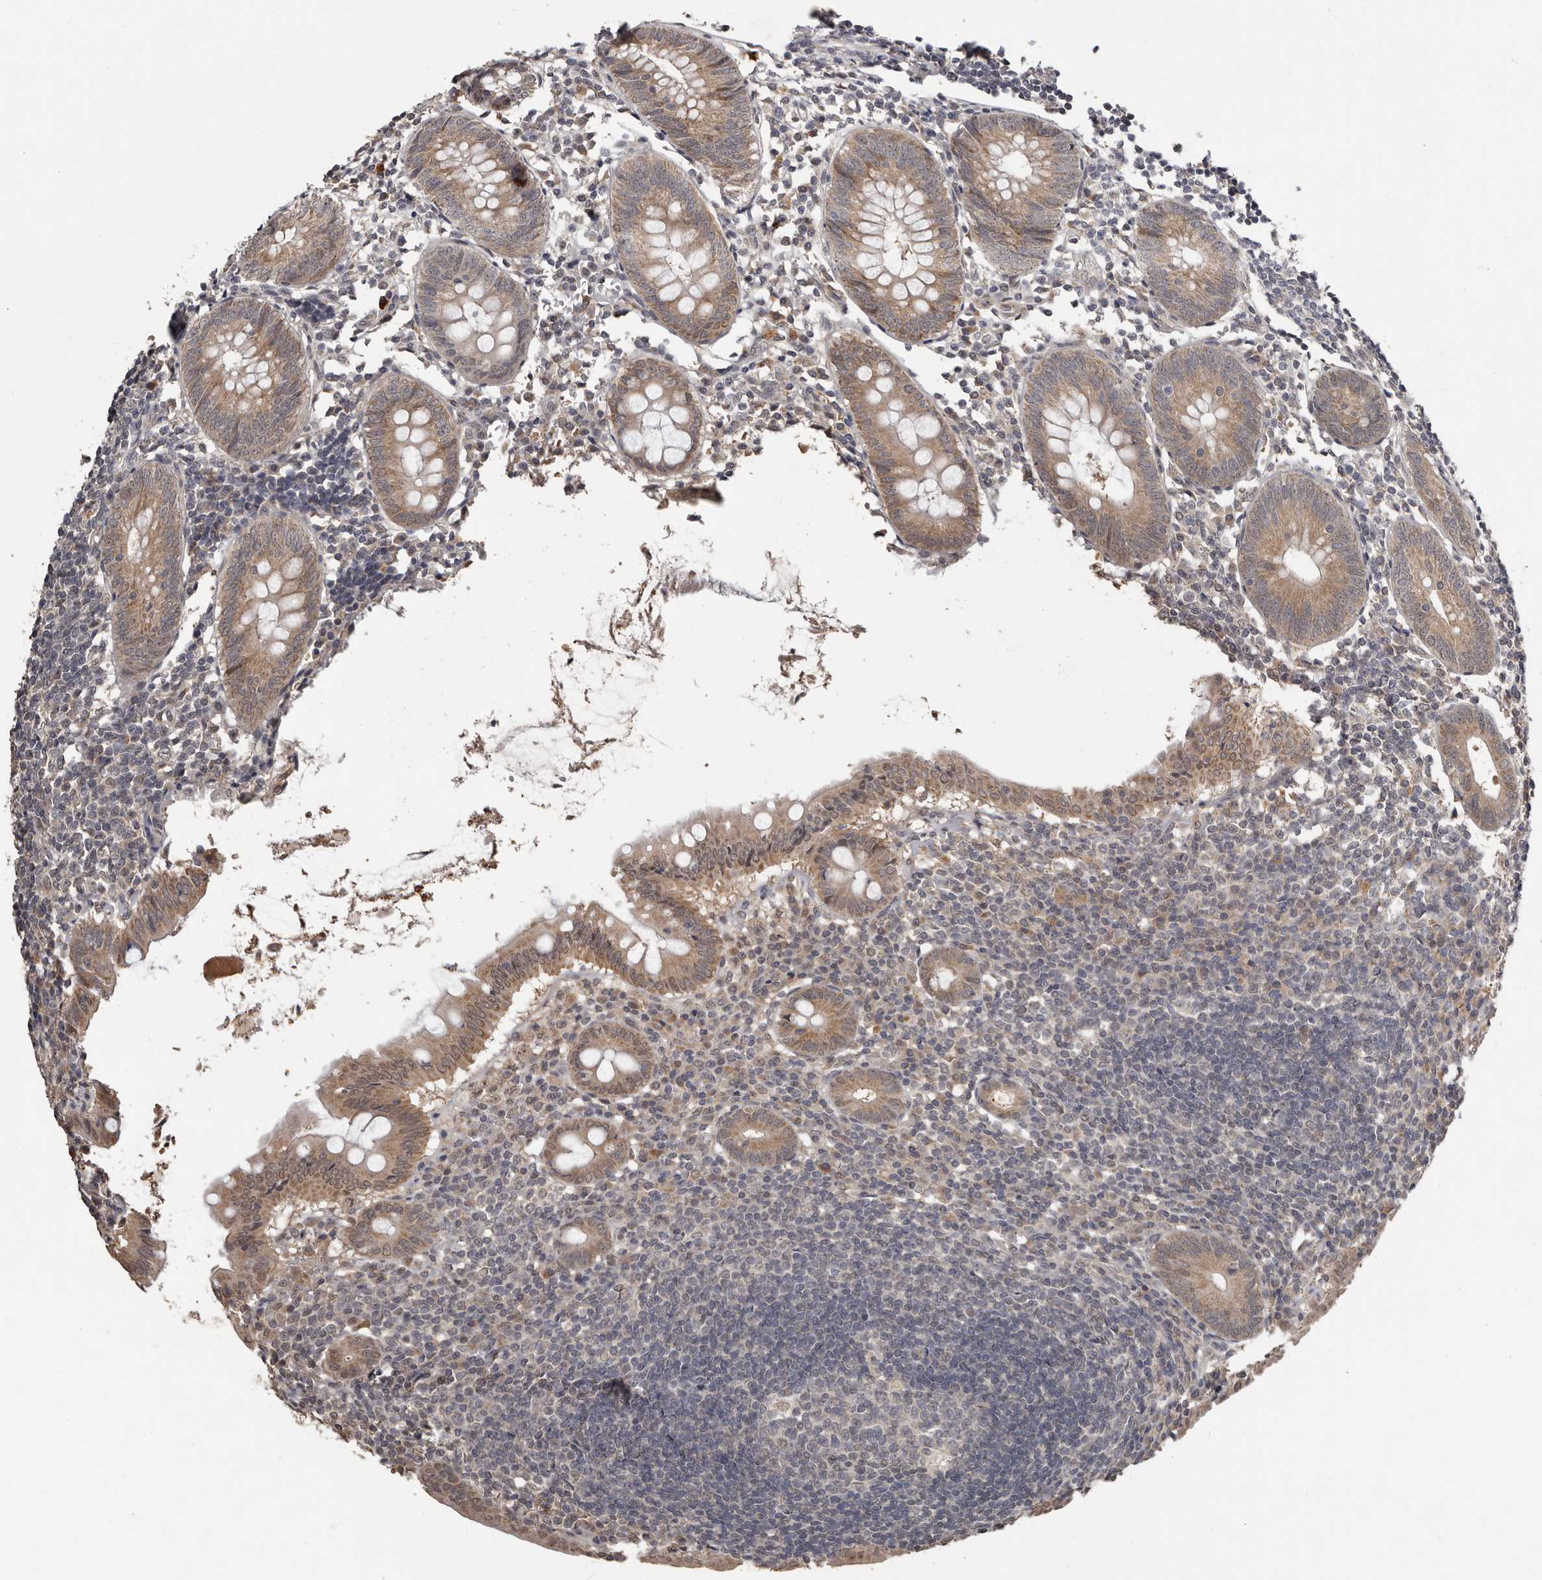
{"staining": {"intensity": "moderate", "quantity": ">75%", "location": "cytoplasmic/membranous"}, "tissue": "appendix", "cell_type": "Glandular cells", "image_type": "normal", "snomed": [{"axis": "morphology", "description": "Normal tissue, NOS"}, {"axis": "topography", "description": "Appendix"}], "caption": "Immunohistochemical staining of benign human appendix shows >75% levels of moderate cytoplasmic/membranous protein staining in approximately >75% of glandular cells. The protein of interest is stained brown, and the nuclei are stained in blue (DAB IHC with brightfield microscopy, high magnification).", "gene": "ZFP14", "patient": {"sex": "female", "age": 54}}